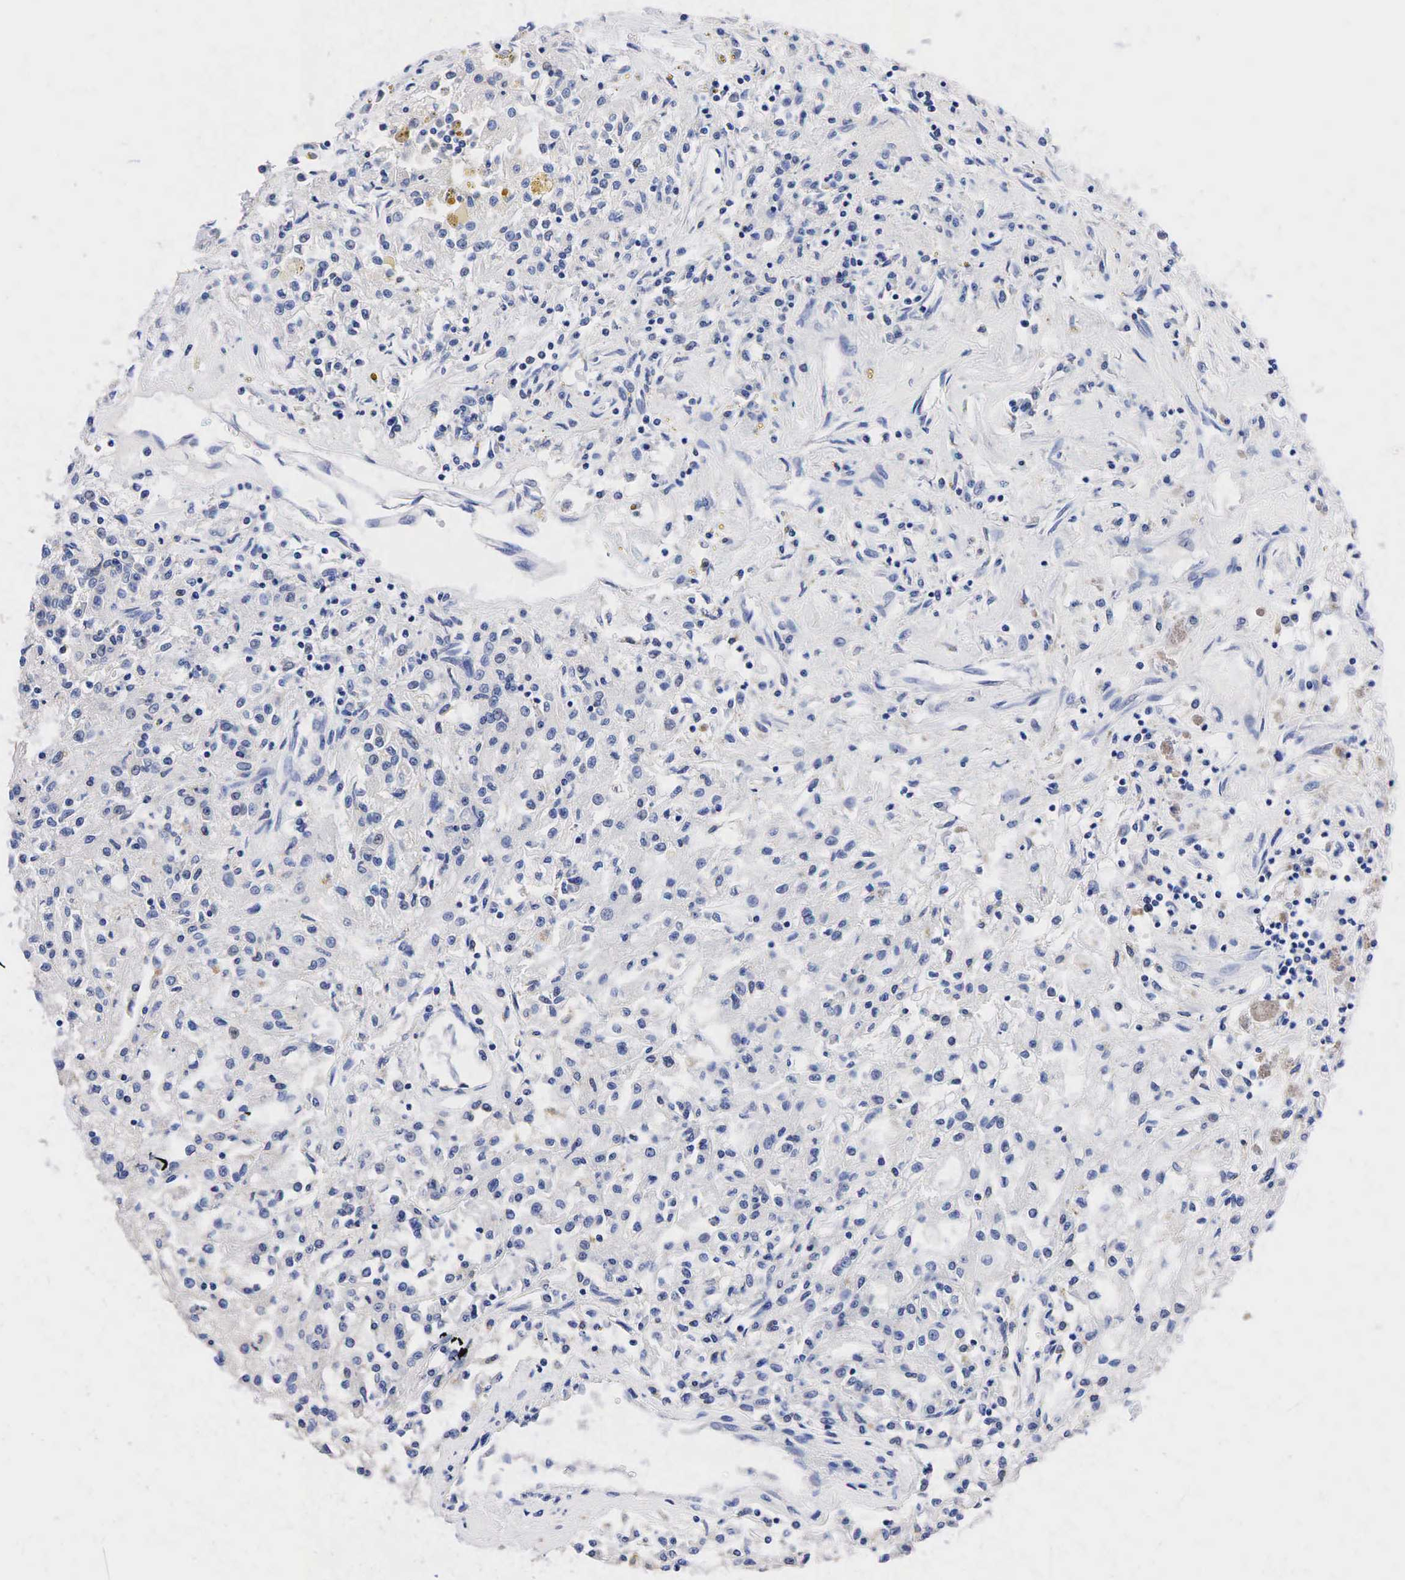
{"staining": {"intensity": "weak", "quantity": "<25%", "location": "cytoplasmic/membranous"}, "tissue": "renal cancer", "cell_type": "Tumor cells", "image_type": "cancer", "snomed": [{"axis": "morphology", "description": "Adenocarcinoma, NOS"}, {"axis": "topography", "description": "Kidney"}], "caption": "The image reveals no staining of tumor cells in adenocarcinoma (renal).", "gene": "SYP", "patient": {"sex": "male", "age": 78}}